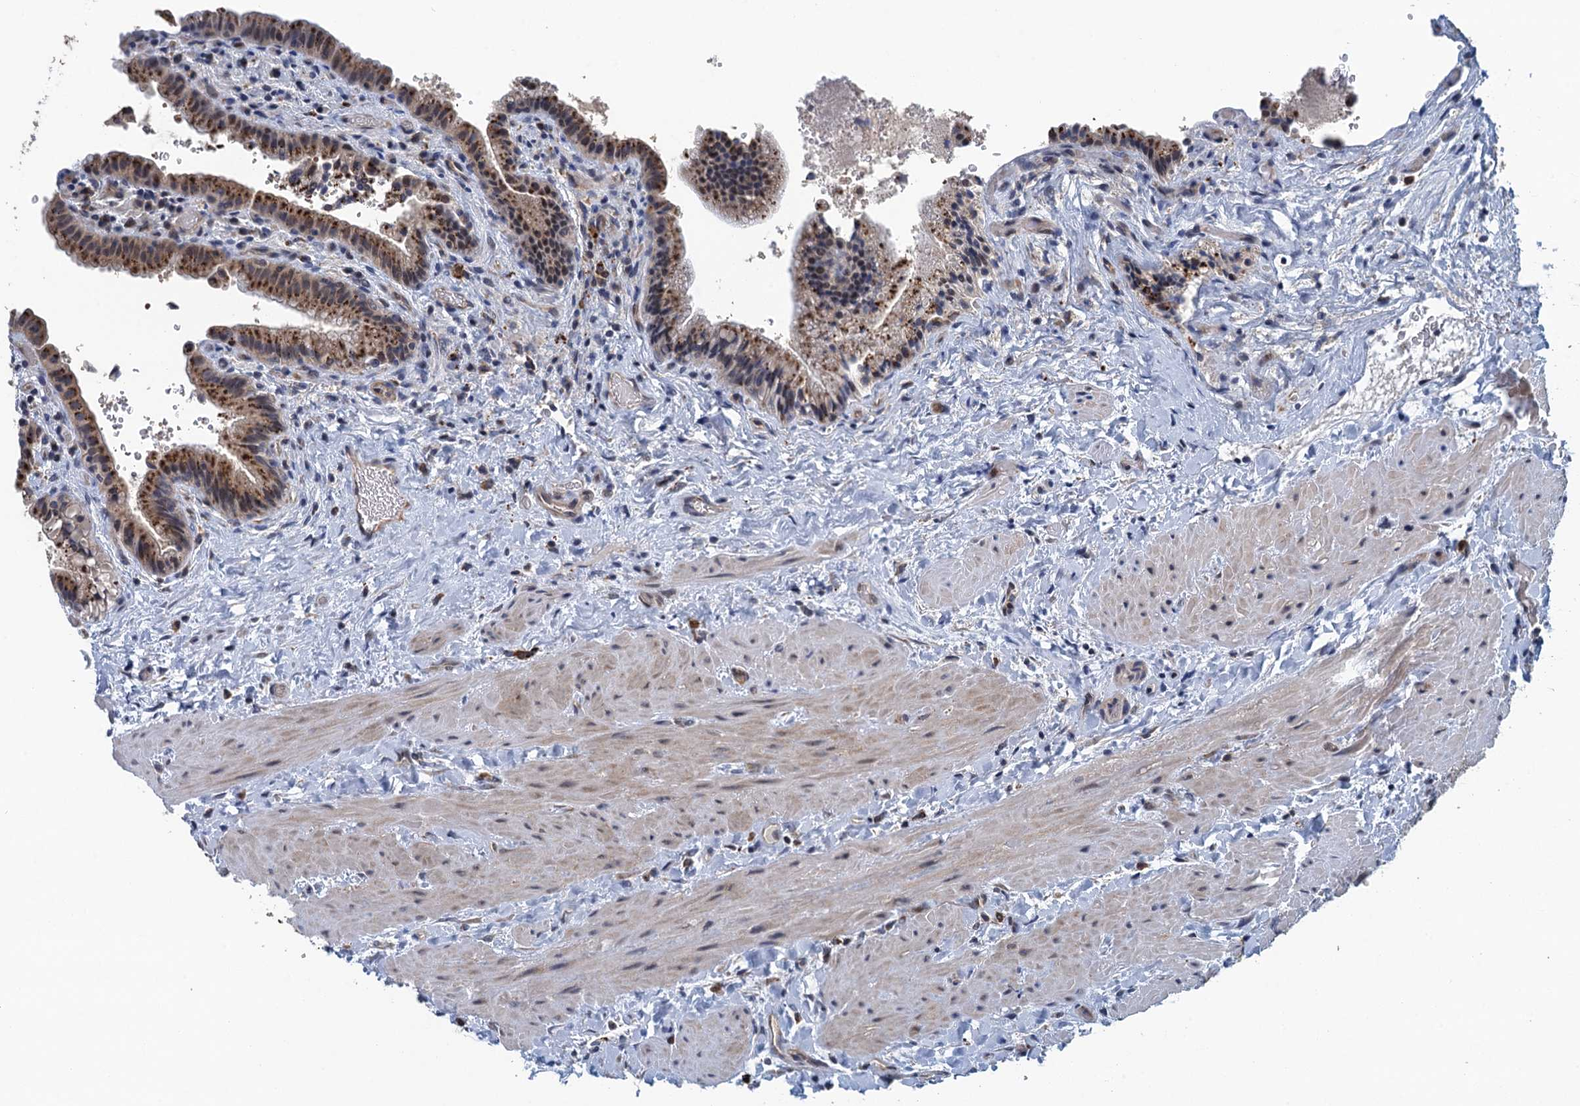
{"staining": {"intensity": "moderate", "quantity": ">75%", "location": "cytoplasmic/membranous"}, "tissue": "gallbladder", "cell_type": "Glandular cells", "image_type": "normal", "snomed": [{"axis": "morphology", "description": "Normal tissue, NOS"}, {"axis": "topography", "description": "Gallbladder"}], "caption": "Protein staining by immunohistochemistry (IHC) exhibits moderate cytoplasmic/membranous expression in about >75% of glandular cells in benign gallbladder. The staining was performed using DAB to visualize the protein expression in brown, while the nuclei were stained in blue with hematoxylin (Magnification: 20x).", "gene": "KBTBD8", "patient": {"sex": "male", "age": 24}}